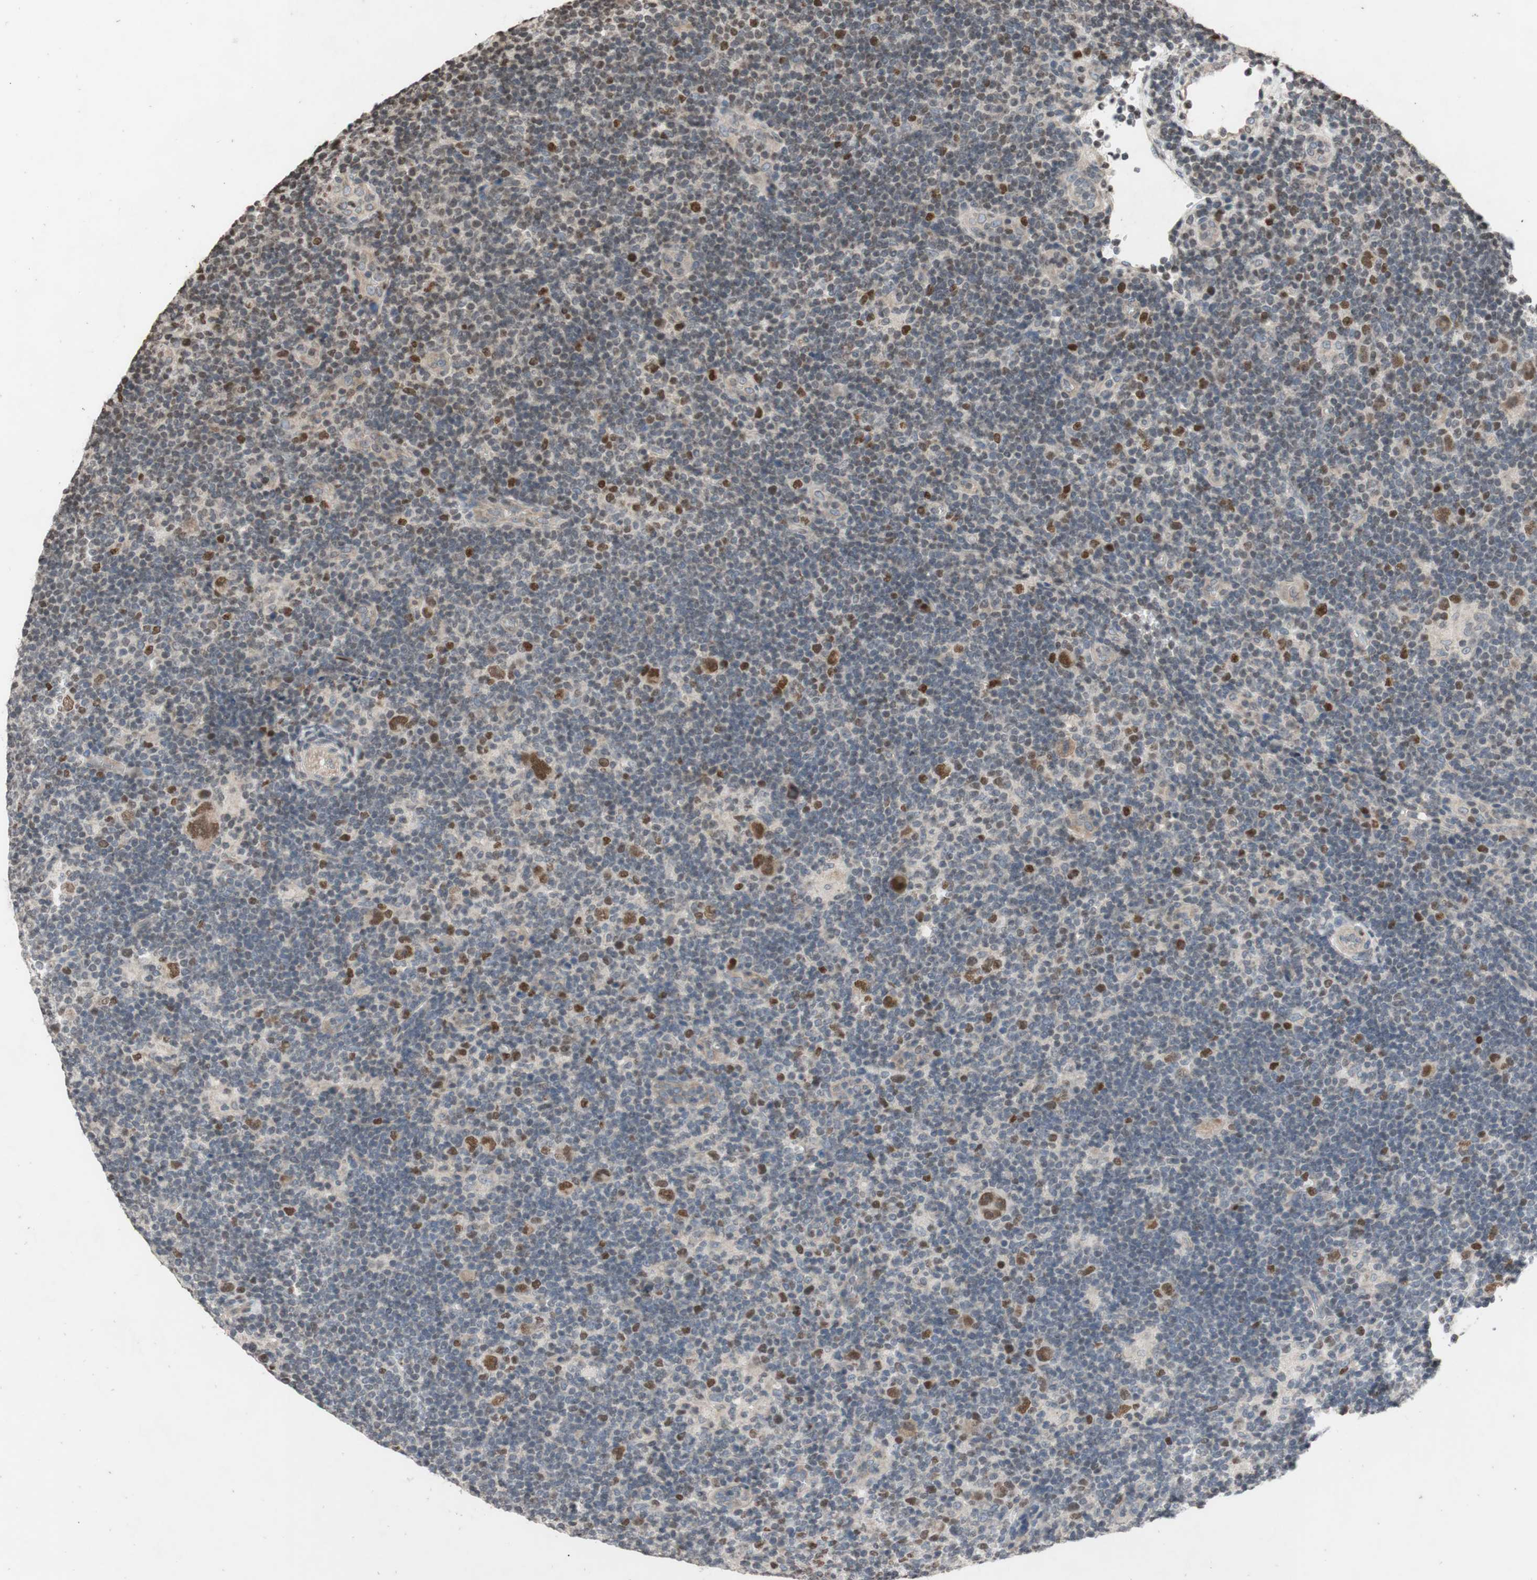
{"staining": {"intensity": "moderate", "quantity": "25%-75%", "location": "cytoplasmic/membranous"}, "tissue": "lymphoma", "cell_type": "Tumor cells", "image_type": "cancer", "snomed": [{"axis": "morphology", "description": "Hodgkin's disease, NOS"}, {"axis": "topography", "description": "Lymph node"}], "caption": "Immunohistochemical staining of lymphoma shows medium levels of moderate cytoplasmic/membranous protein positivity in about 25%-75% of tumor cells.", "gene": "MCM6", "patient": {"sex": "female", "age": 57}}